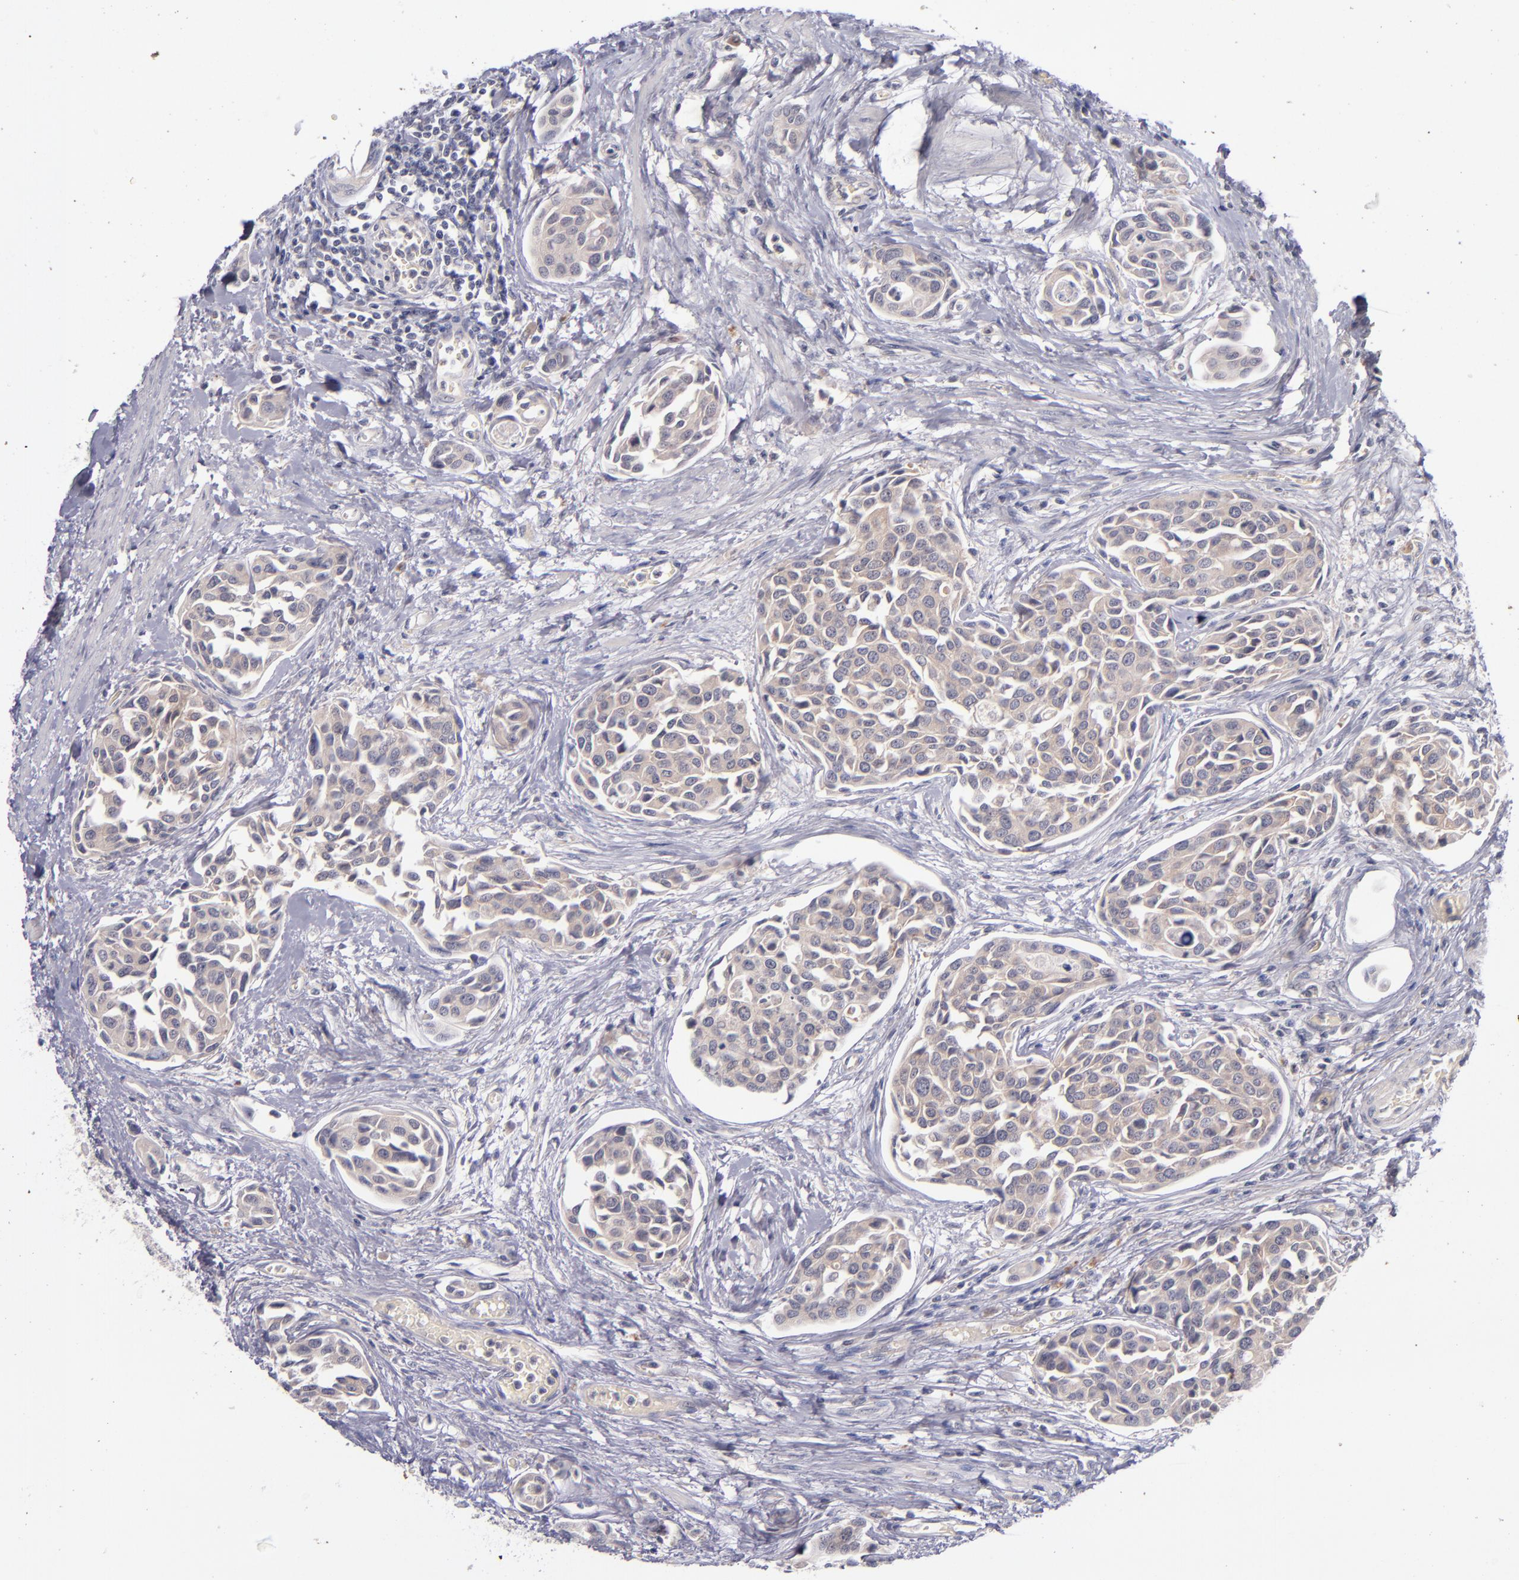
{"staining": {"intensity": "weak", "quantity": "25%-75%", "location": "cytoplasmic/membranous"}, "tissue": "urothelial cancer", "cell_type": "Tumor cells", "image_type": "cancer", "snomed": [{"axis": "morphology", "description": "Urothelial carcinoma, High grade"}, {"axis": "topography", "description": "Urinary bladder"}], "caption": "Weak cytoplasmic/membranous staining is appreciated in about 25%-75% of tumor cells in high-grade urothelial carcinoma.", "gene": "TSC2", "patient": {"sex": "male", "age": 78}}